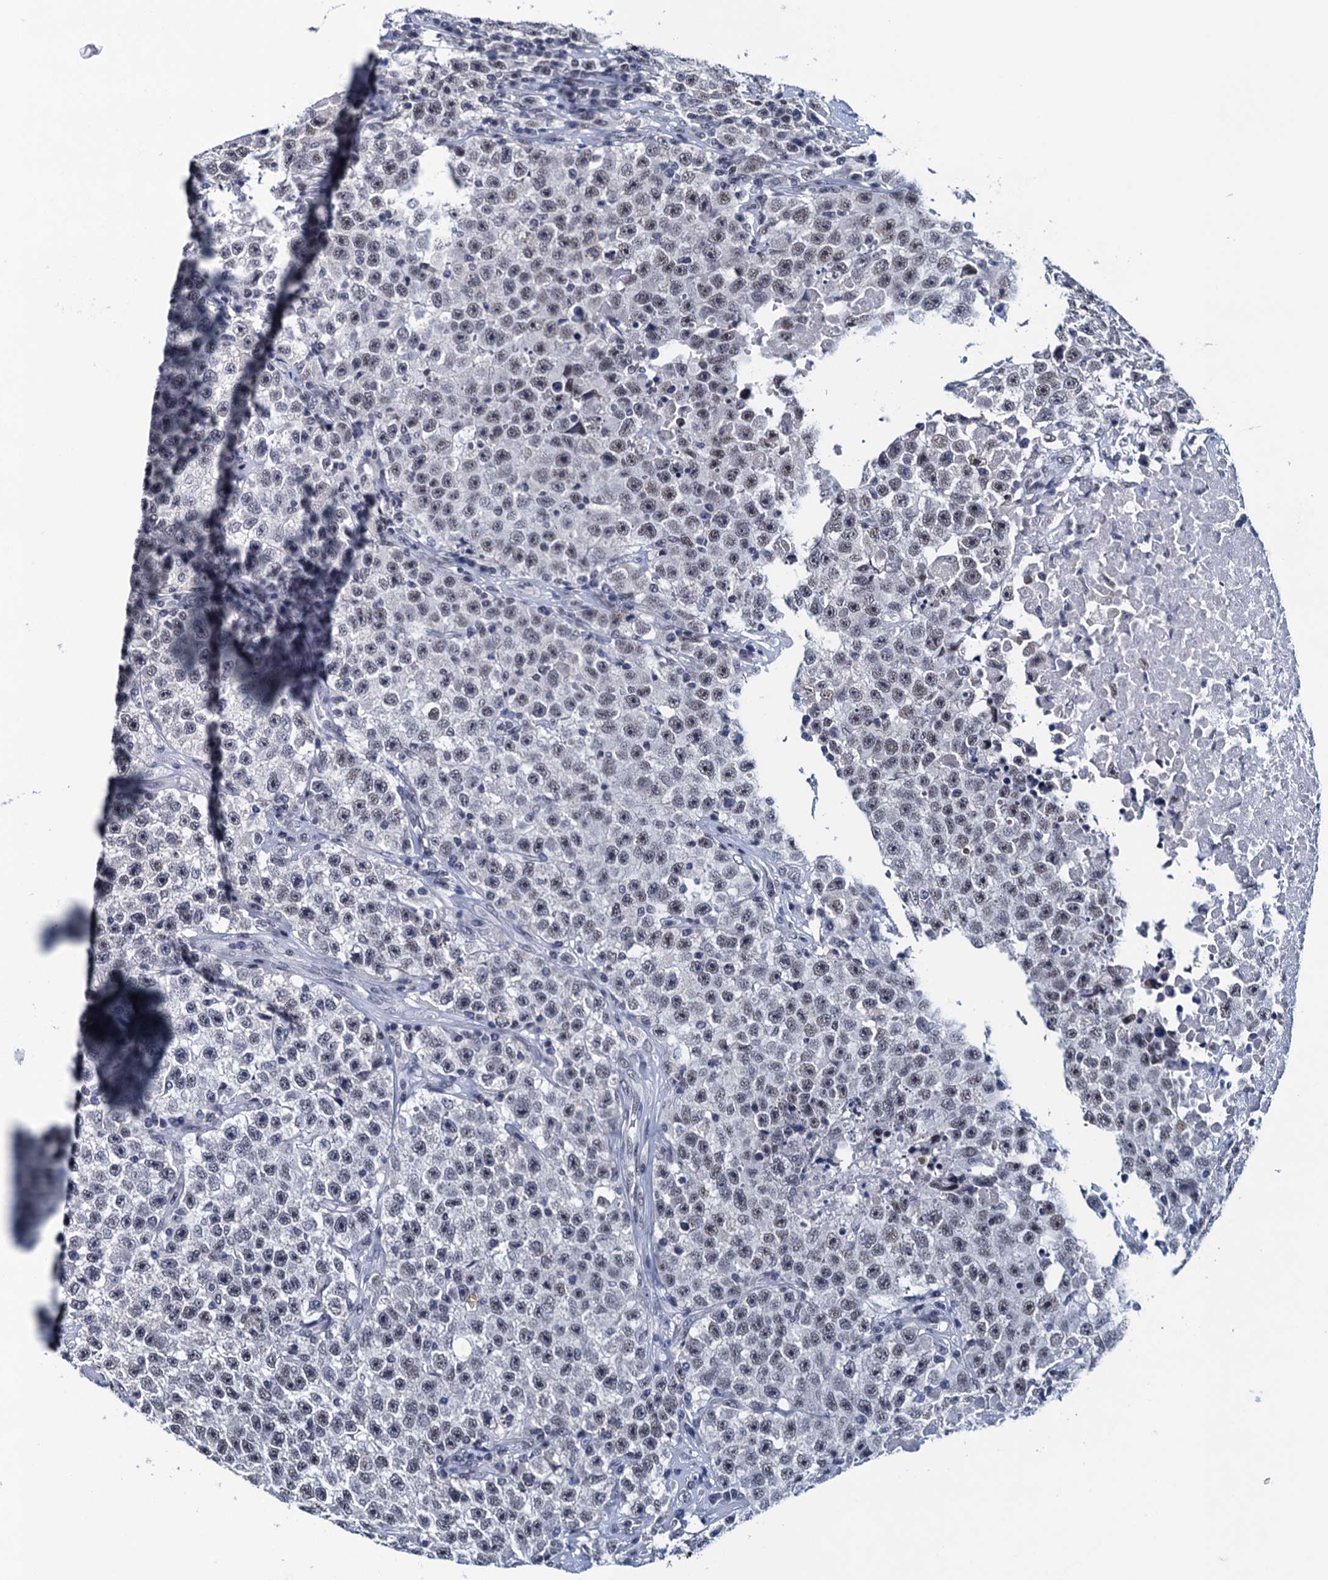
{"staining": {"intensity": "weak", "quantity": "<25%", "location": "nuclear"}, "tissue": "testis cancer", "cell_type": "Tumor cells", "image_type": "cancer", "snomed": [{"axis": "morphology", "description": "Seminoma, NOS"}, {"axis": "topography", "description": "Testis"}], "caption": "Photomicrograph shows no significant protein expression in tumor cells of testis cancer (seminoma).", "gene": "FNBP4", "patient": {"sex": "male", "age": 22}}